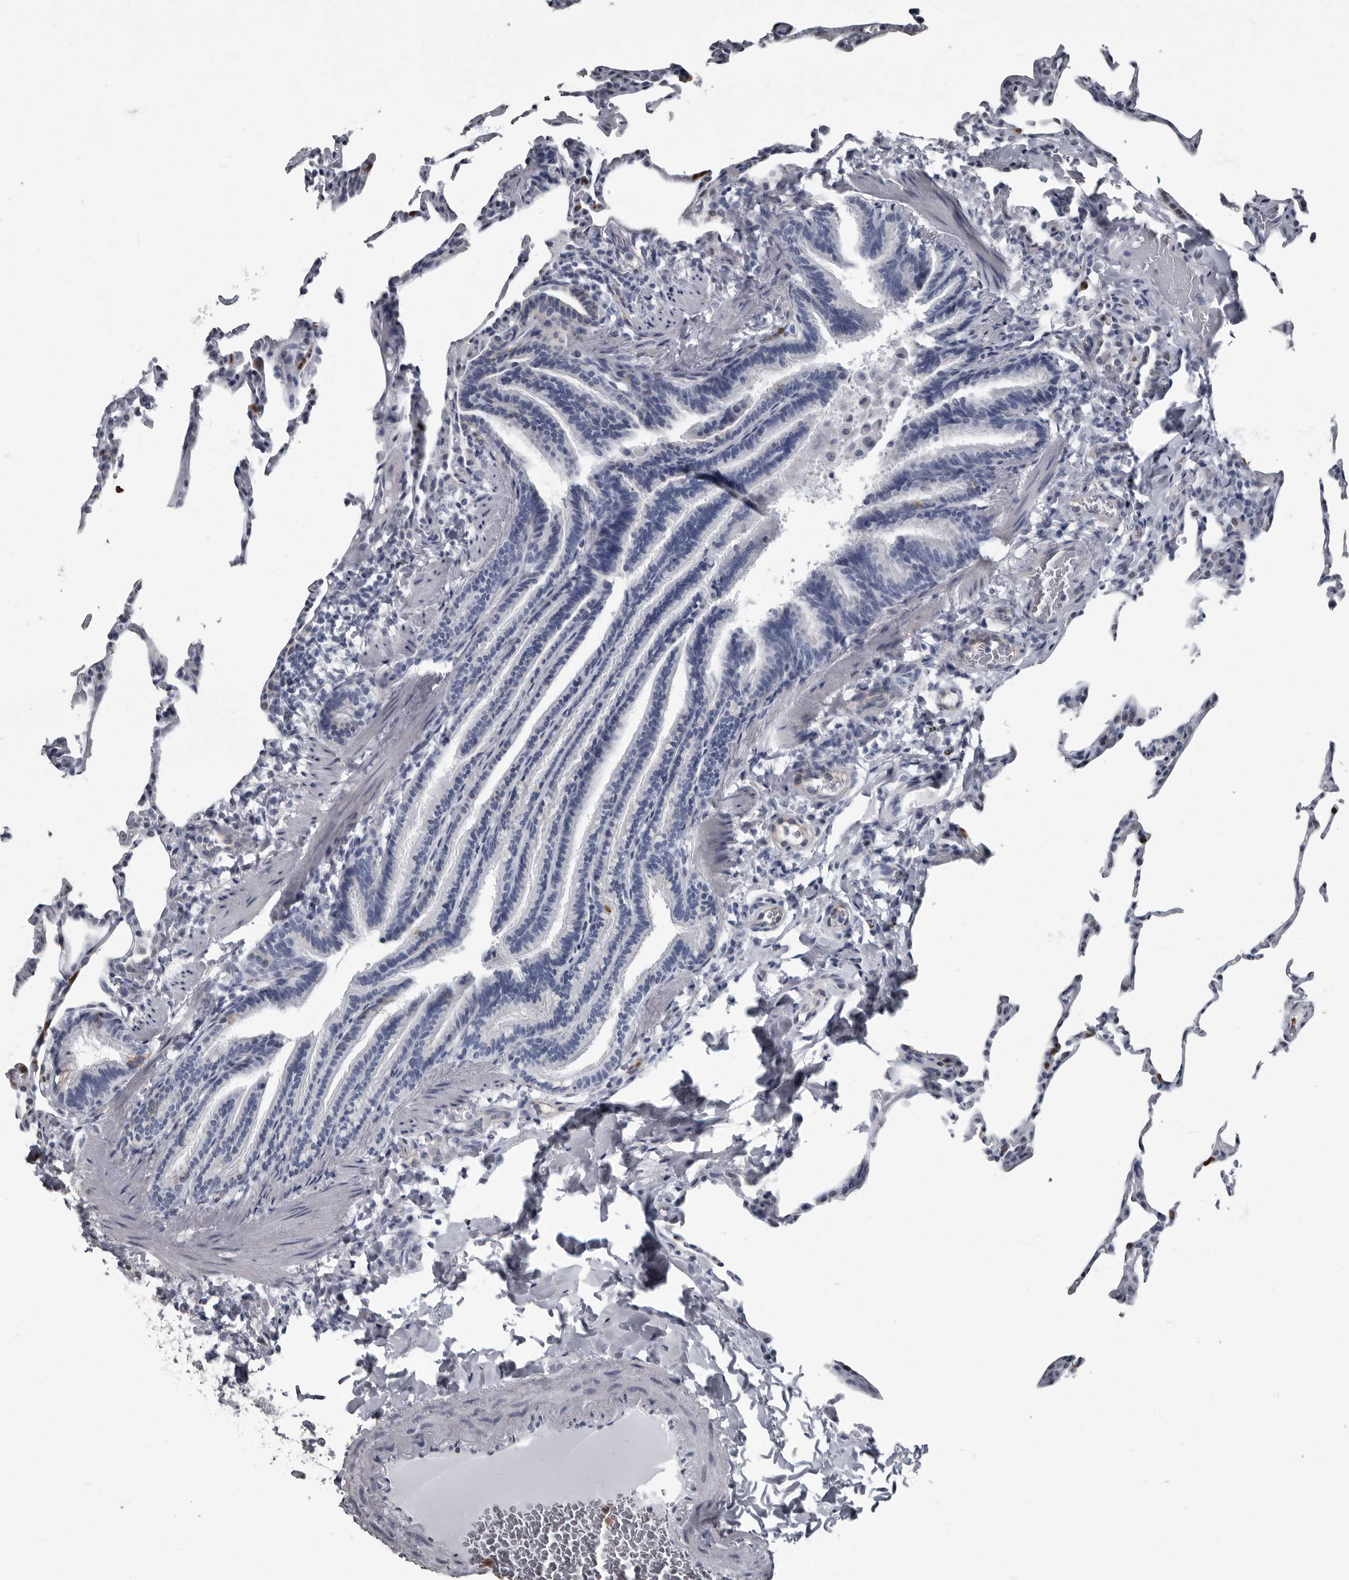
{"staining": {"intensity": "negative", "quantity": "none", "location": "none"}, "tissue": "lung", "cell_type": "Alveolar cells", "image_type": "normal", "snomed": [{"axis": "morphology", "description": "Normal tissue, NOS"}, {"axis": "topography", "description": "Lung"}], "caption": "Immunohistochemistry (IHC) photomicrograph of normal lung: human lung stained with DAB (3,3'-diaminobenzidine) exhibits no significant protein staining in alveolar cells. (DAB immunohistochemistry (IHC) visualized using brightfield microscopy, high magnification).", "gene": "TPD52L1", "patient": {"sex": "male", "age": 20}}